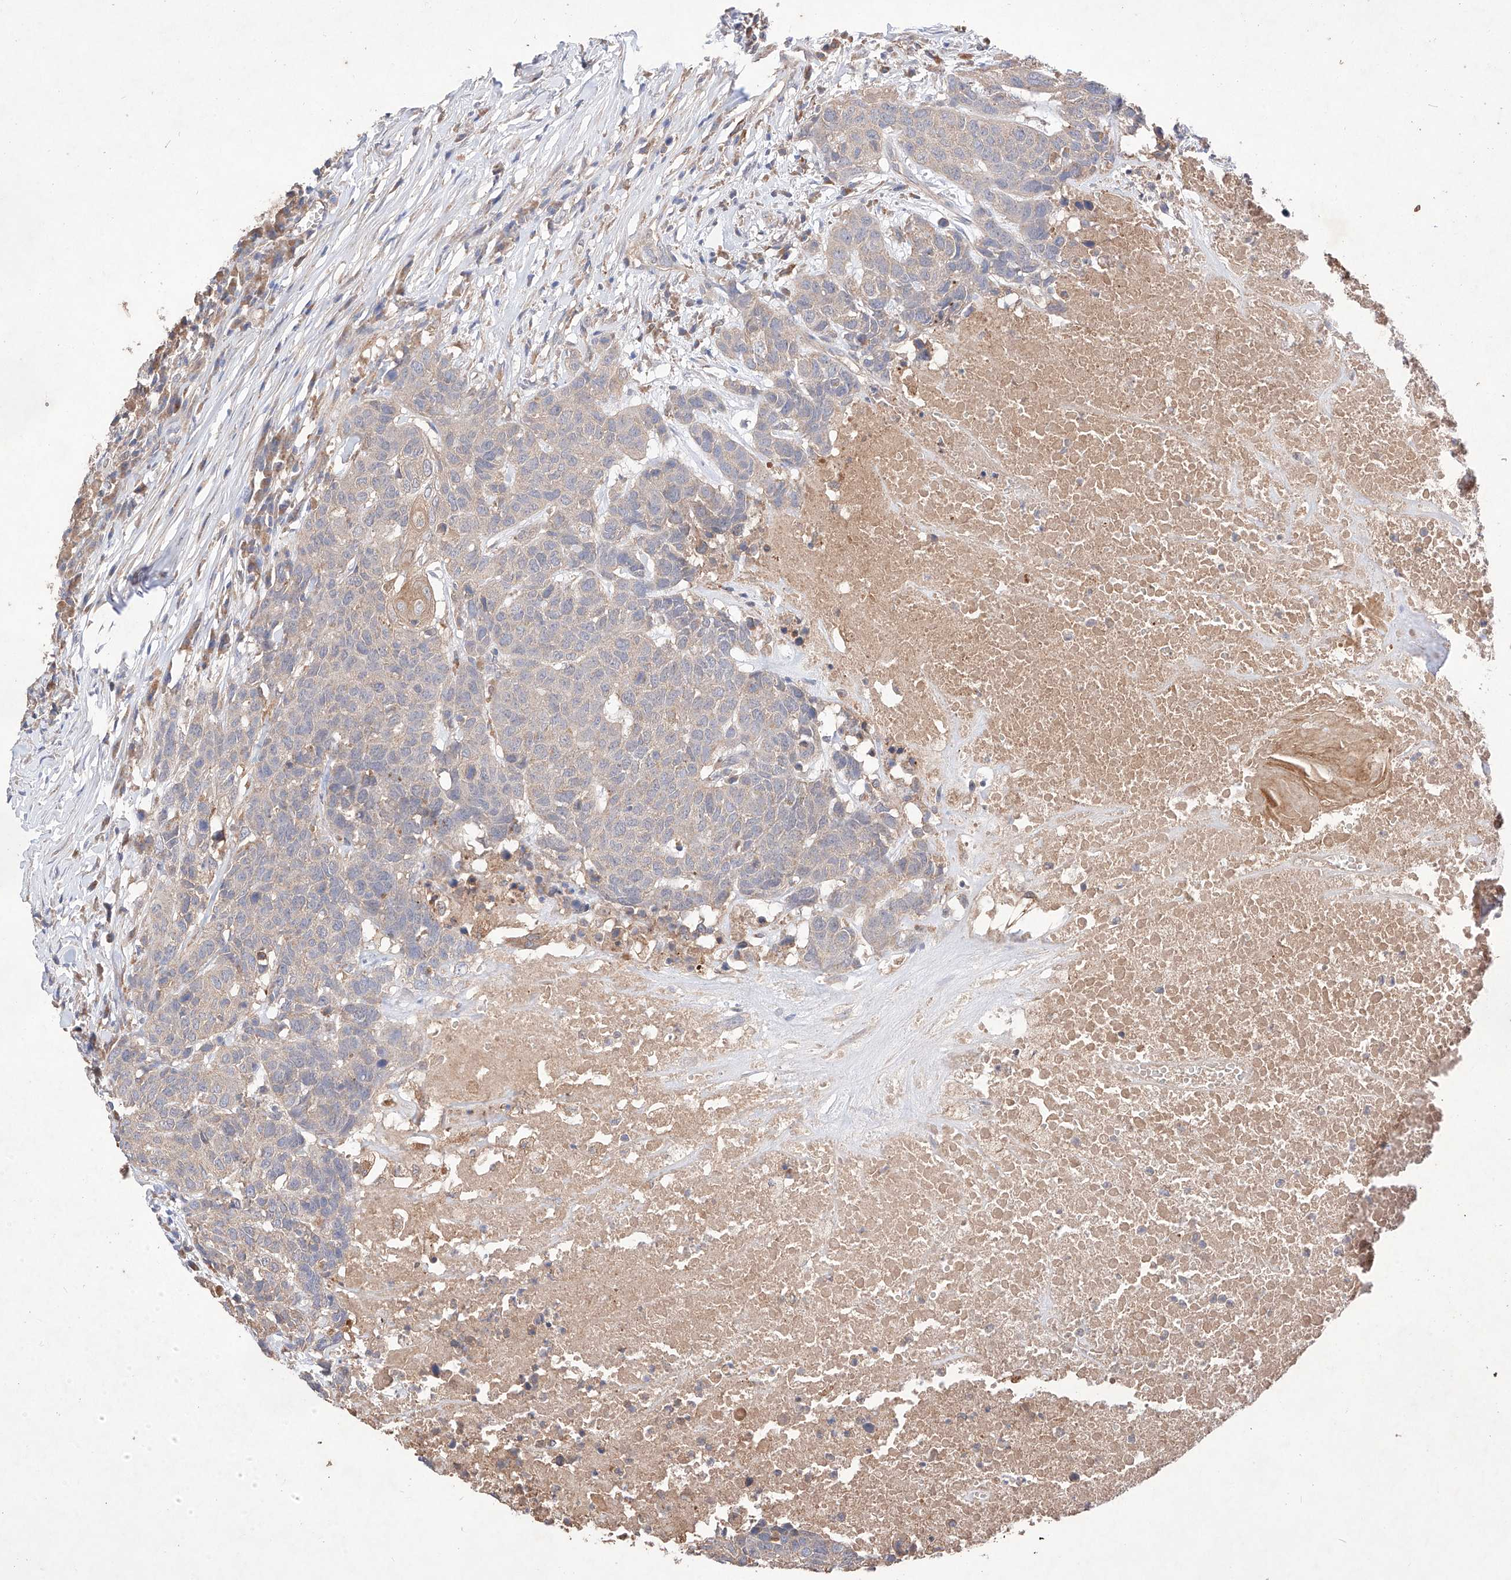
{"staining": {"intensity": "negative", "quantity": "none", "location": "none"}, "tissue": "head and neck cancer", "cell_type": "Tumor cells", "image_type": "cancer", "snomed": [{"axis": "morphology", "description": "Squamous cell carcinoma, NOS"}, {"axis": "topography", "description": "Head-Neck"}], "caption": "High power microscopy micrograph of an immunohistochemistry (IHC) image of head and neck cancer (squamous cell carcinoma), revealing no significant positivity in tumor cells. (Immunohistochemistry, brightfield microscopy, high magnification).", "gene": "C6orf62", "patient": {"sex": "male", "age": 66}}